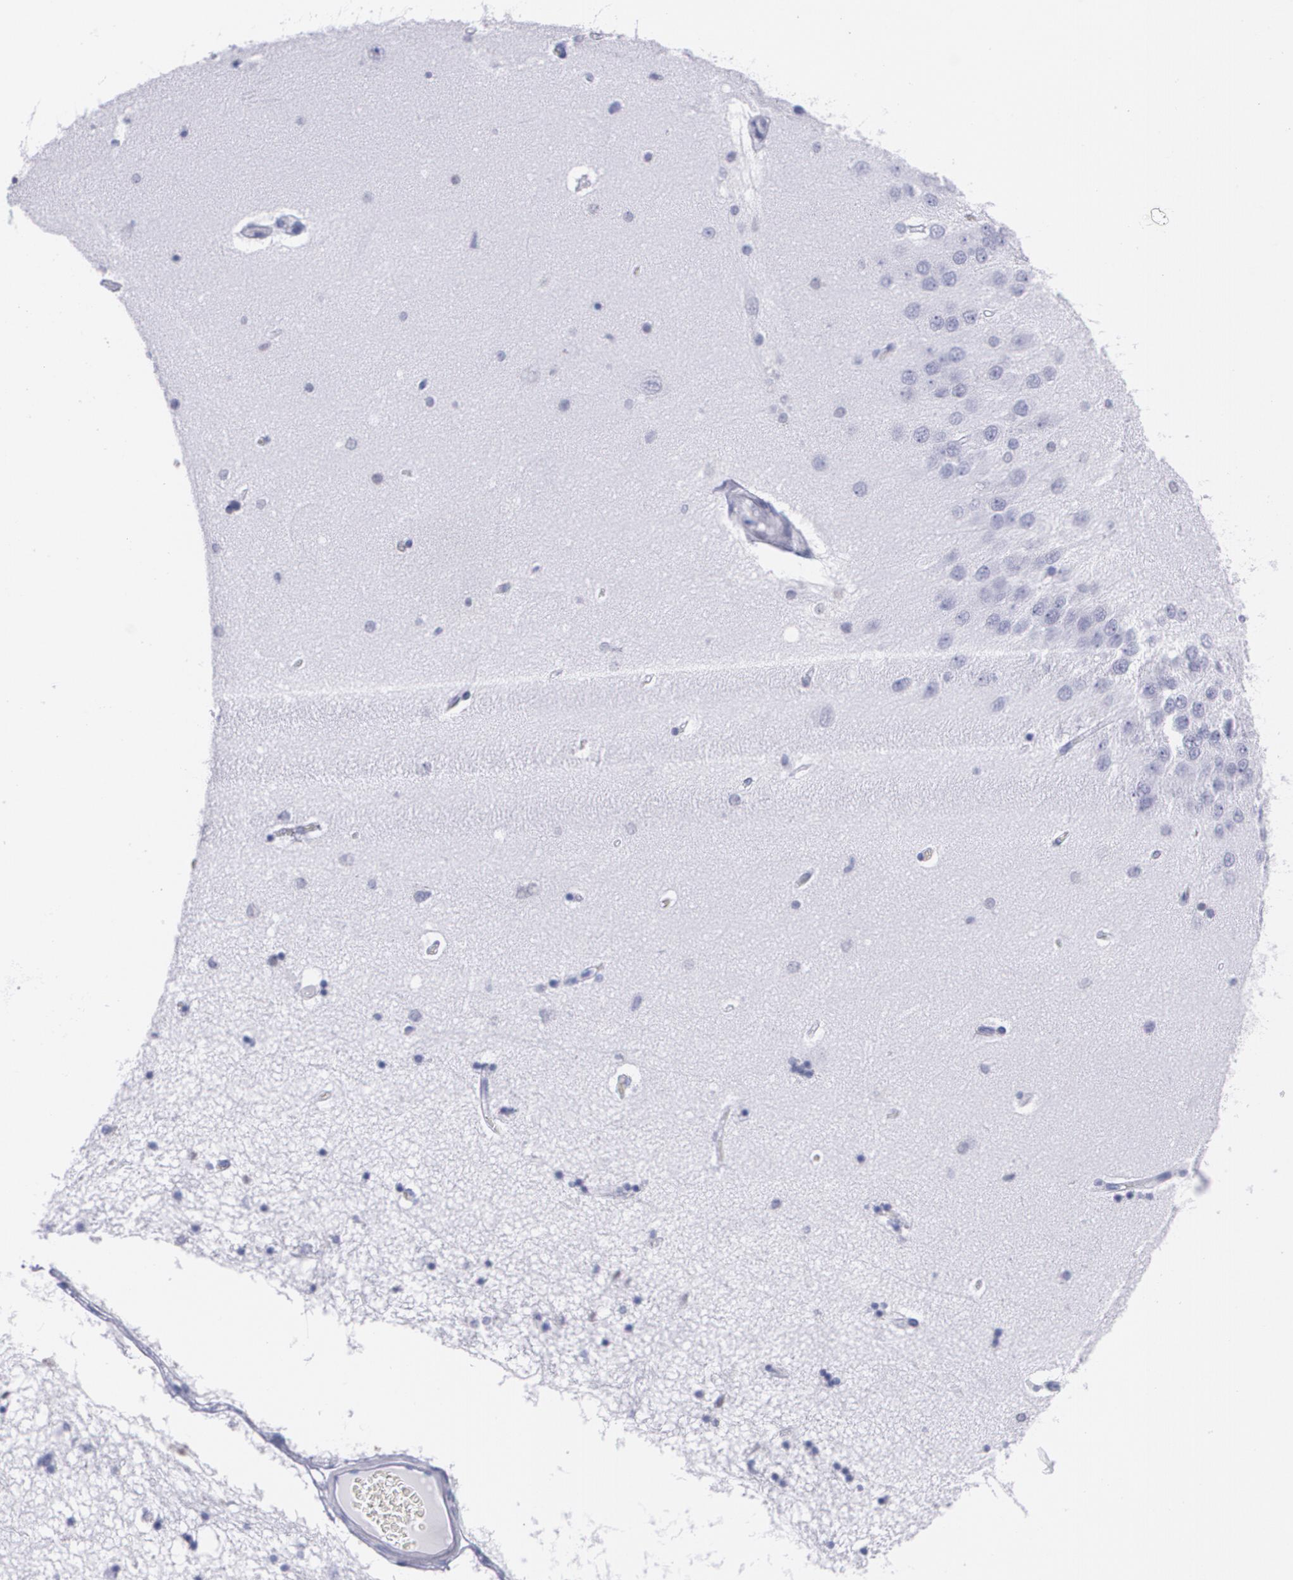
{"staining": {"intensity": "negative", "quantity": "none", "location": "none"}, "tissue": "hippocampus", "cell_type": "Glial cells", "image_type": "normal", "snomed": [{"axis": "morphology", "description": "Normal tissue, NOS"}, {"axis": "topography", "description": "Hippocampus"}], "caption": "The photomicrograph exhibits no staining of glial cells in benign hippocampus. (DAB (3,3'-diaminobenzidine) IHC, high magnification).", "gene": "TP53", "patient": {"sex": "female", "age": 54}}